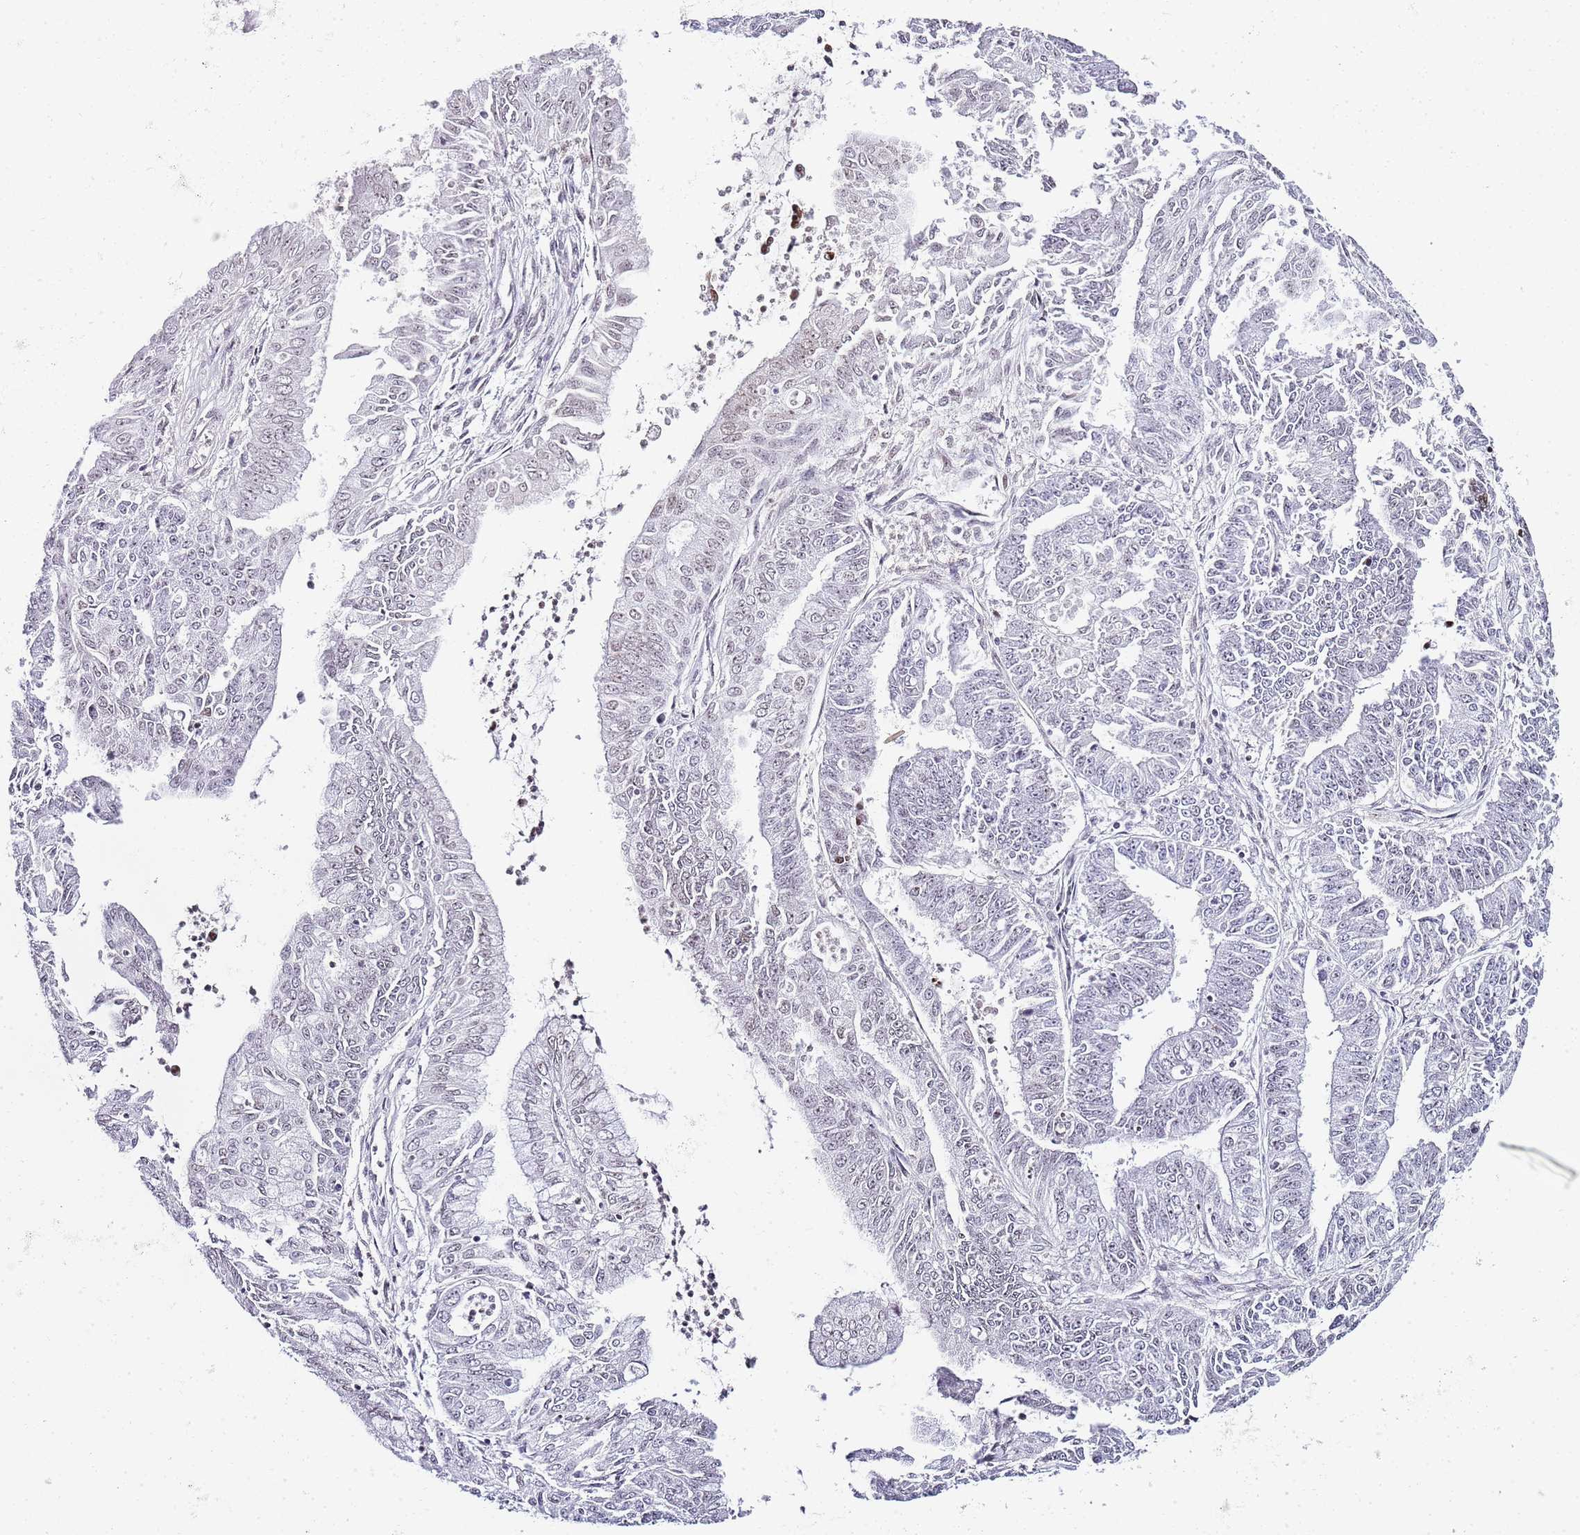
{"staining": {"intensity": "weak", "quantity": "<25%", "location": "nuclear"}, "tissue": "endometrial cancer", "cell_type": "Tumor cells", "image_type": "cancer", "snomed": [{"axis": "morphology", "description": "Adenocarcinoma, NOS"}, {"axis": "topography", "description": "Endometrium"}], "caption": "Immunohistochemistry photomicrograph of human adenocarcinoma (endometrial) stained for a protein (brown), which shows no expression in tumor cells.", "gene": "NOP56", "patient": {"sex": "female", "age": 73}}